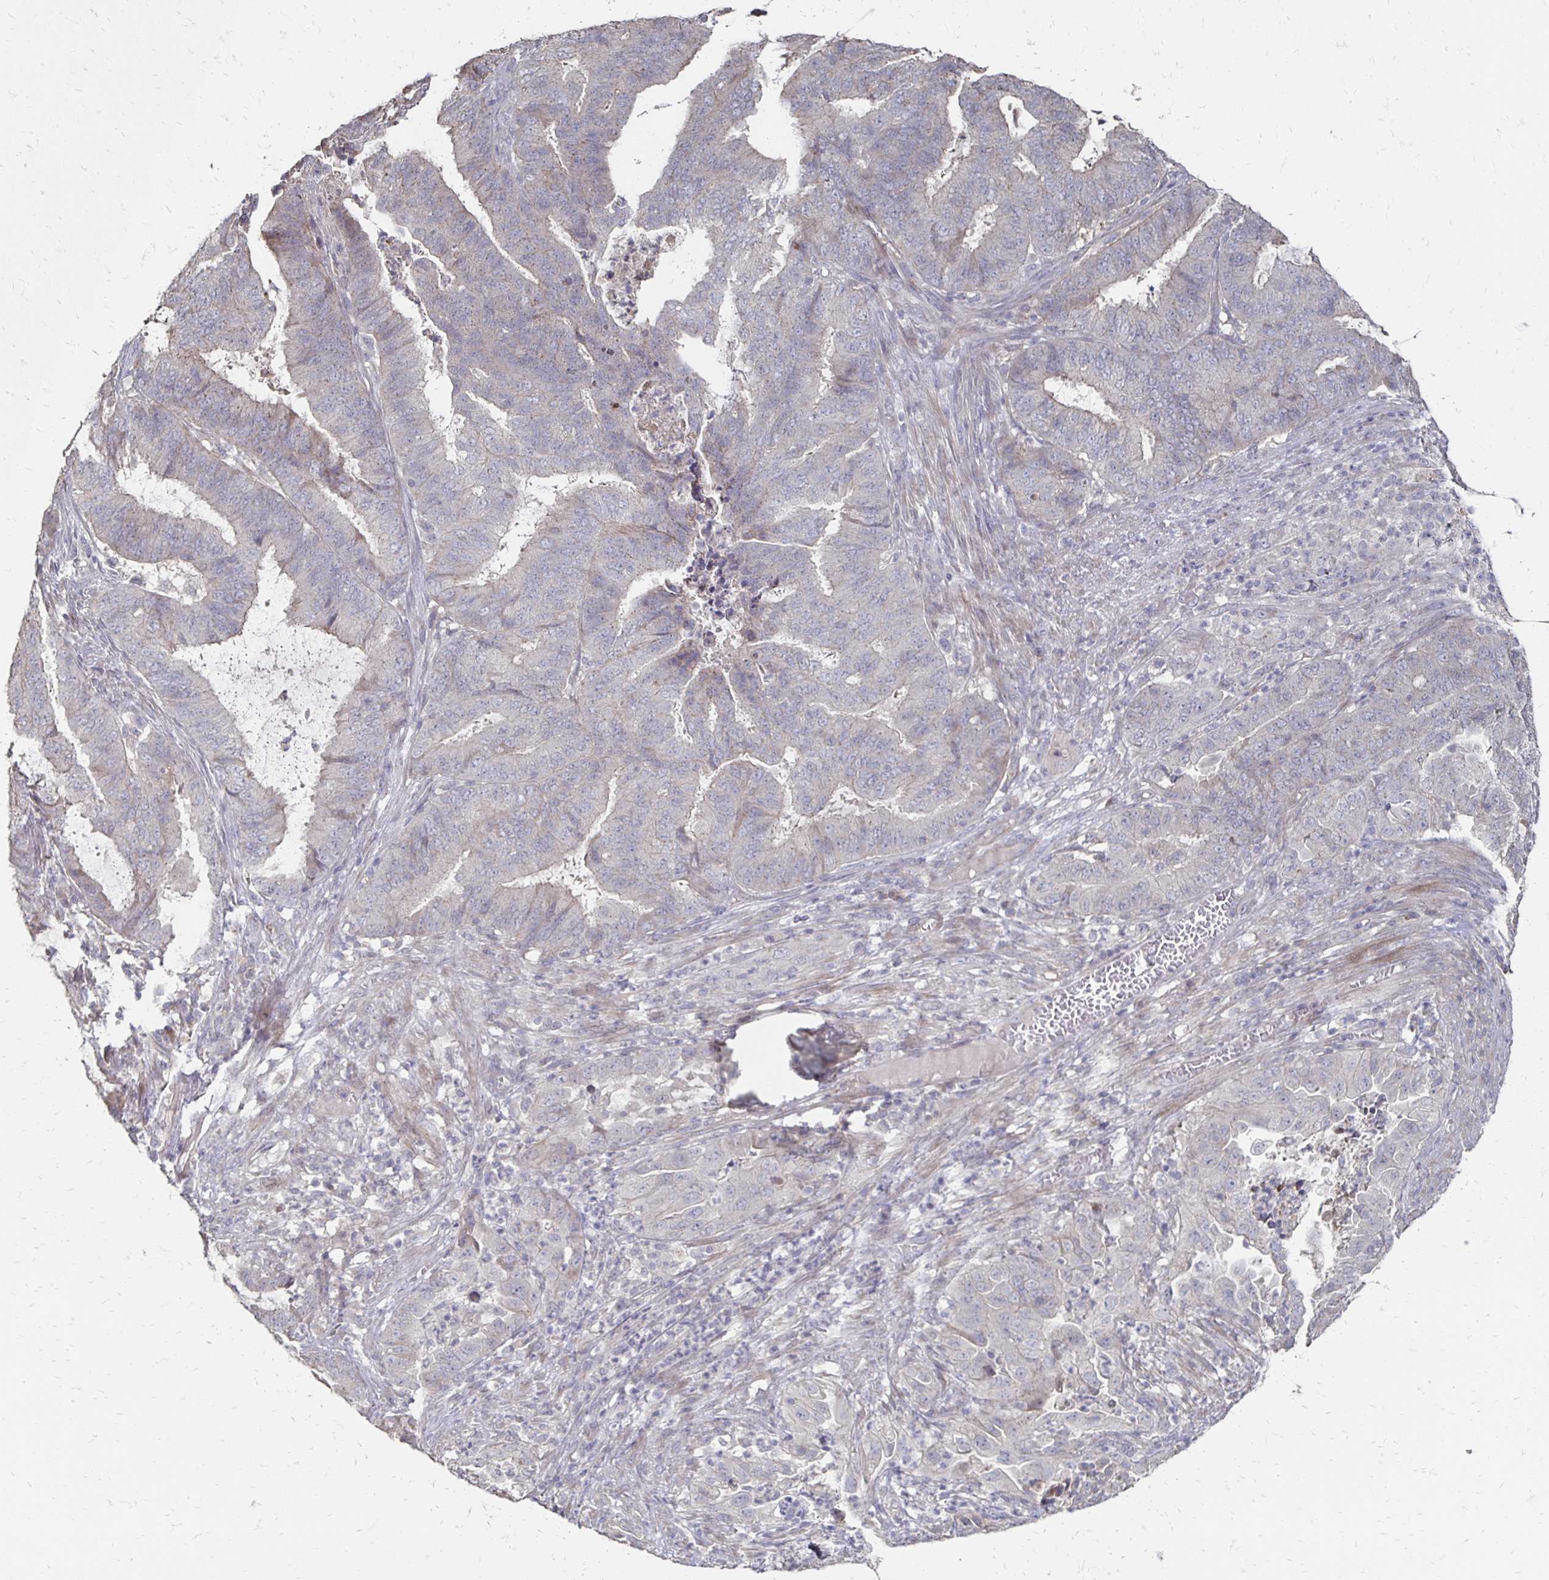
{"staining": {"intensity": "negative", "quantity": "none", "location": "none"}, "tissue": "endometrial cancer", "cell_type": "Tumor cells", "image_type": "cancer", "snomed": [{"axis": "morphology", "description": "Adenocarcinoma, NOS"}, {"axis": "topography", "description": "Endometrium"}], "caption": "IHC photomicrograph of human endometrial cancer stained for a protein (brown), which shows no positivity in tumor cells.", "gene": "ZNF727", "patient": {"sex": "female", "age": 51}}